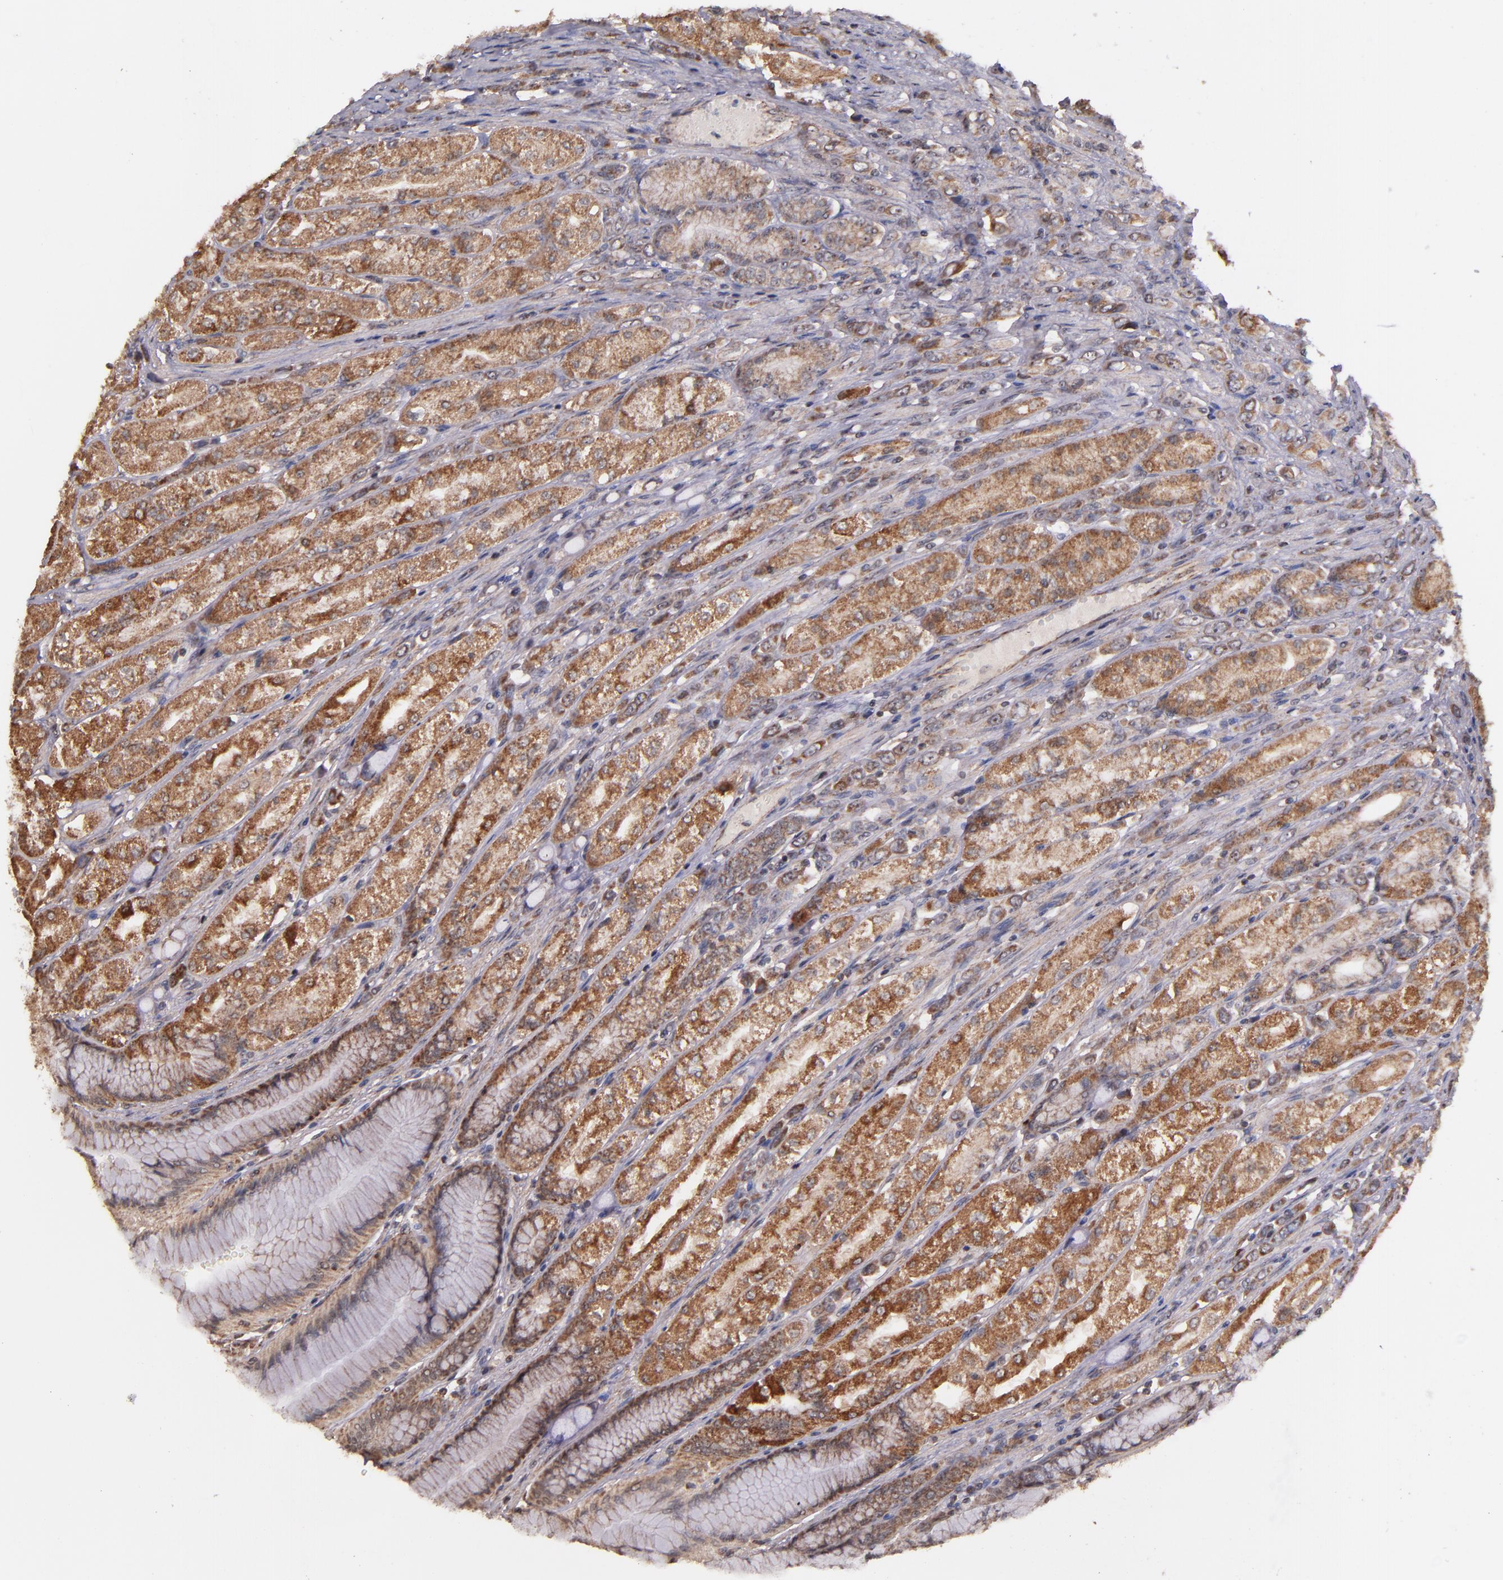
{"staining": {"intensity": "moderate", "quantity": ">75%", "location": "cytoplasmic/membranous"}, "tissue": "stomach", "cell_type": "Glandular cells", "image_type": "normal", "snomed": [{"axis": "morphology", "description": "Normal tissue, NOS"}, {"axis": "morphology", "description": "Adenocarcinoma, NOS"}, {"axis": "topography", "description": "Stomach"}, {"axis": "topography", "description": "Stomach, lower"}], "caption": "A brown stain highlights moderate cytoplasmic/membranous expression of a protein in glandular cells of benign human stomach. Nuclei are stained in blue.", "gene": "SHC1", "patient": {"sex": "female", "age": 65}}